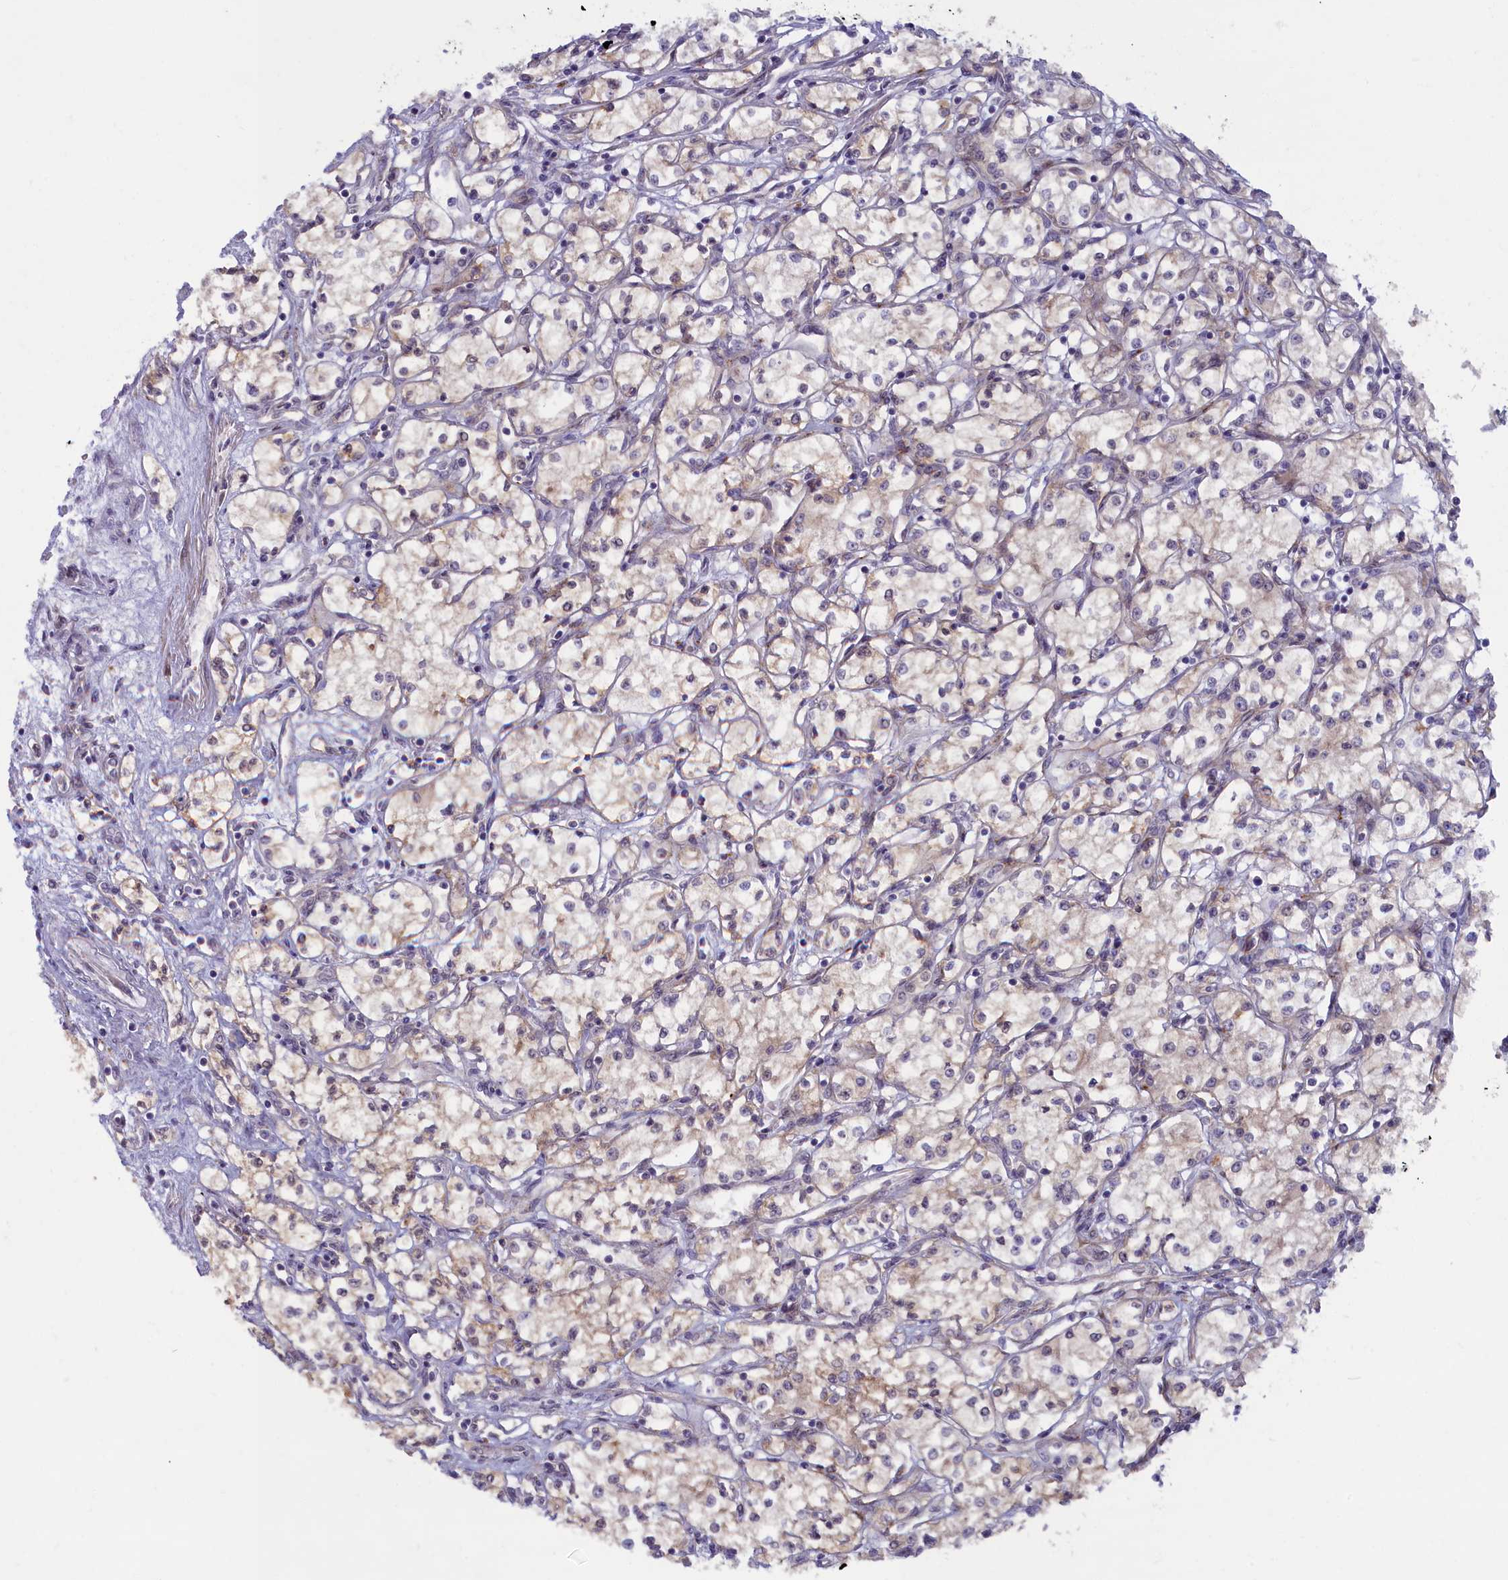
{"staining": {"intensity": "negative", "quantity": "none", "location": "none"}, "tissue": "renal cancer", "cell_type": "Tumor cells", "image_type": "cancer", "snomed": [{"axis": "morphology", "description": "Adenocarcinoma, NOS"}, {"axis": "topography", "description": "Kidney"}], "caption": "A micrograph of renal cancer stained for a protein demonstrates no brown staining in tumor cells.", "gene": "FCSK", "patient": {"sex": "male", "age": 59}}